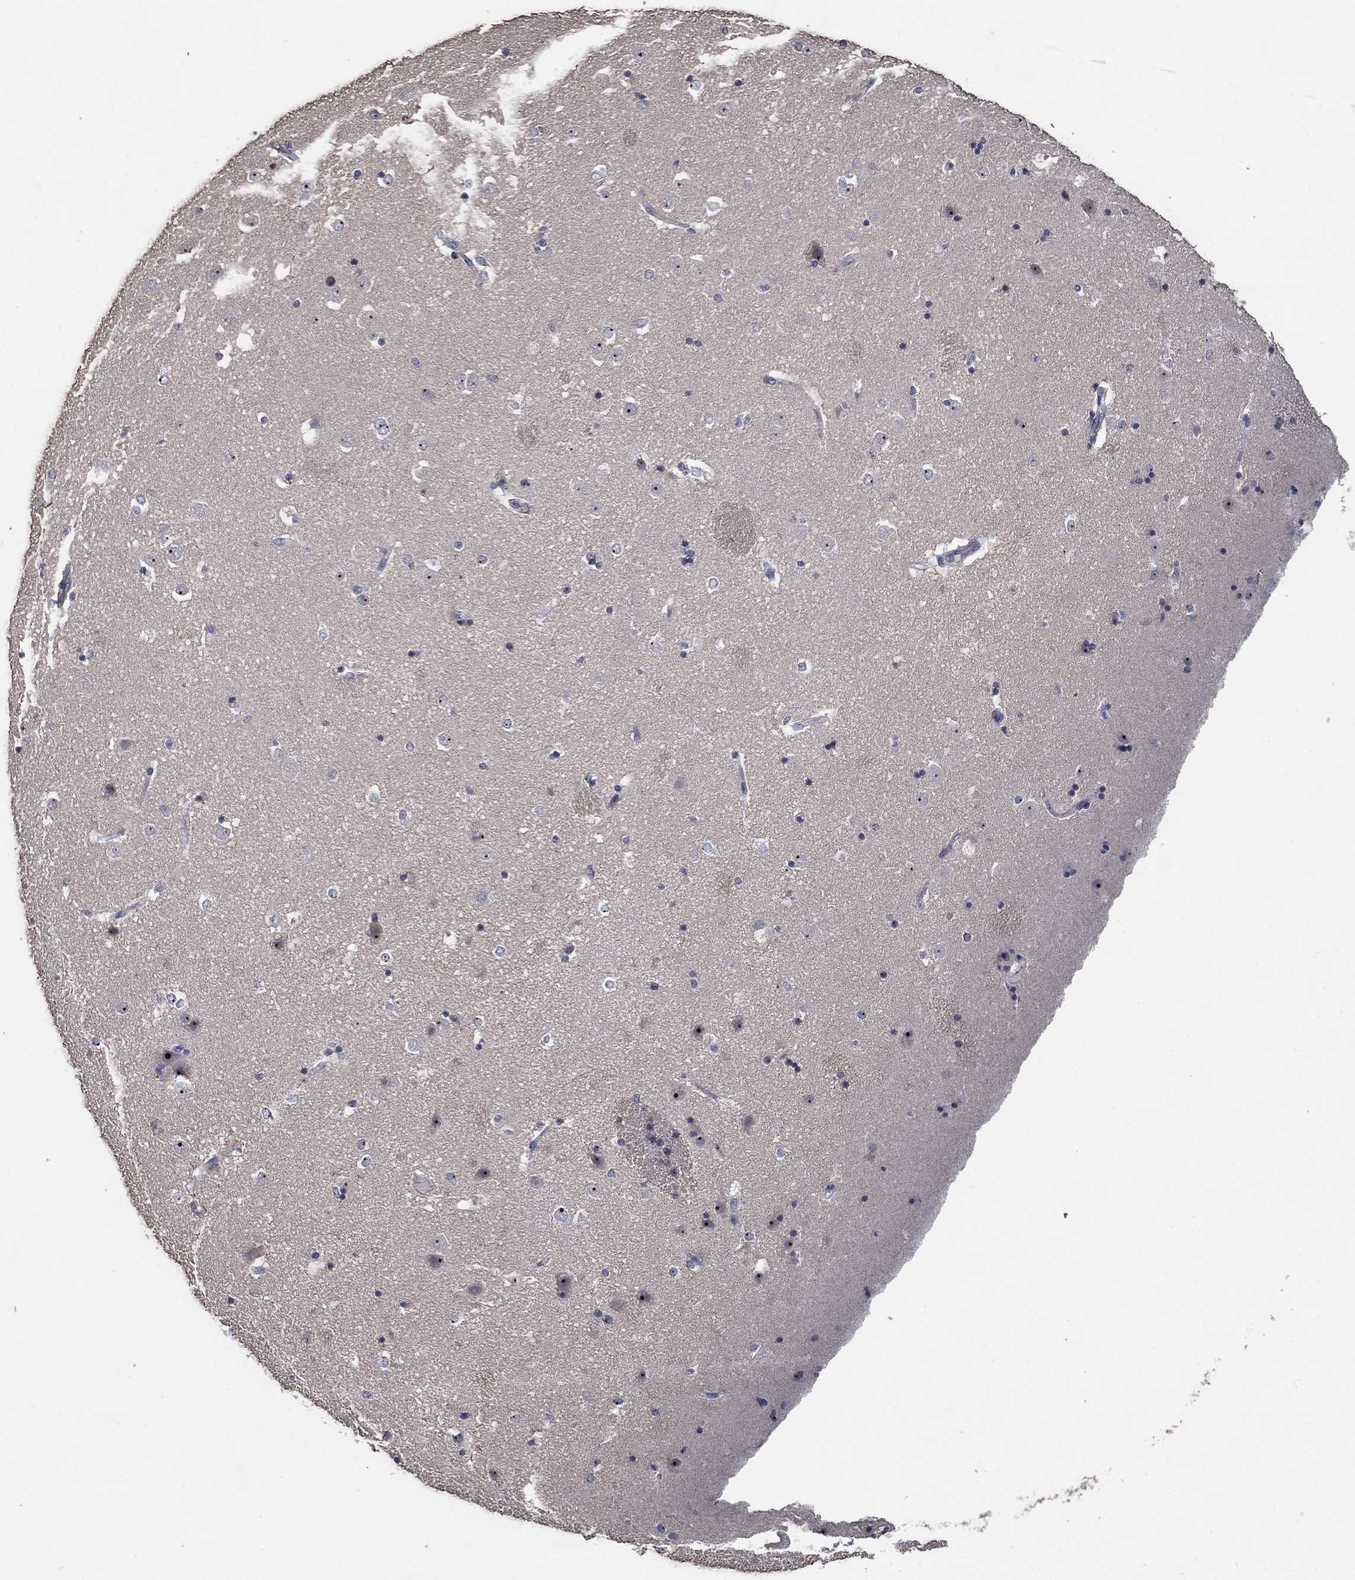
{"staining": {"intensity": "negative", "quantity": "none", "location": "none"}, "tissue": "caudate", "cell_type": "Glial cells", "image_type": "normal", "snomed": [{"axis": "morphology", "description": "Normal tissue, NOS"}, {"axis": "topography", "description": "Lateral ventricle wall"}], "caption": "This is a histopathology image of immunohistochemistry (IHC) staining of unremarkable caudate, which shows no staining in glial cells. (Brightfield microscopy of DAB immunohistochemistry (IHC) at high magnification).", "gene": "EFNA1", "patient": {"sex": "male", "age": 51}}